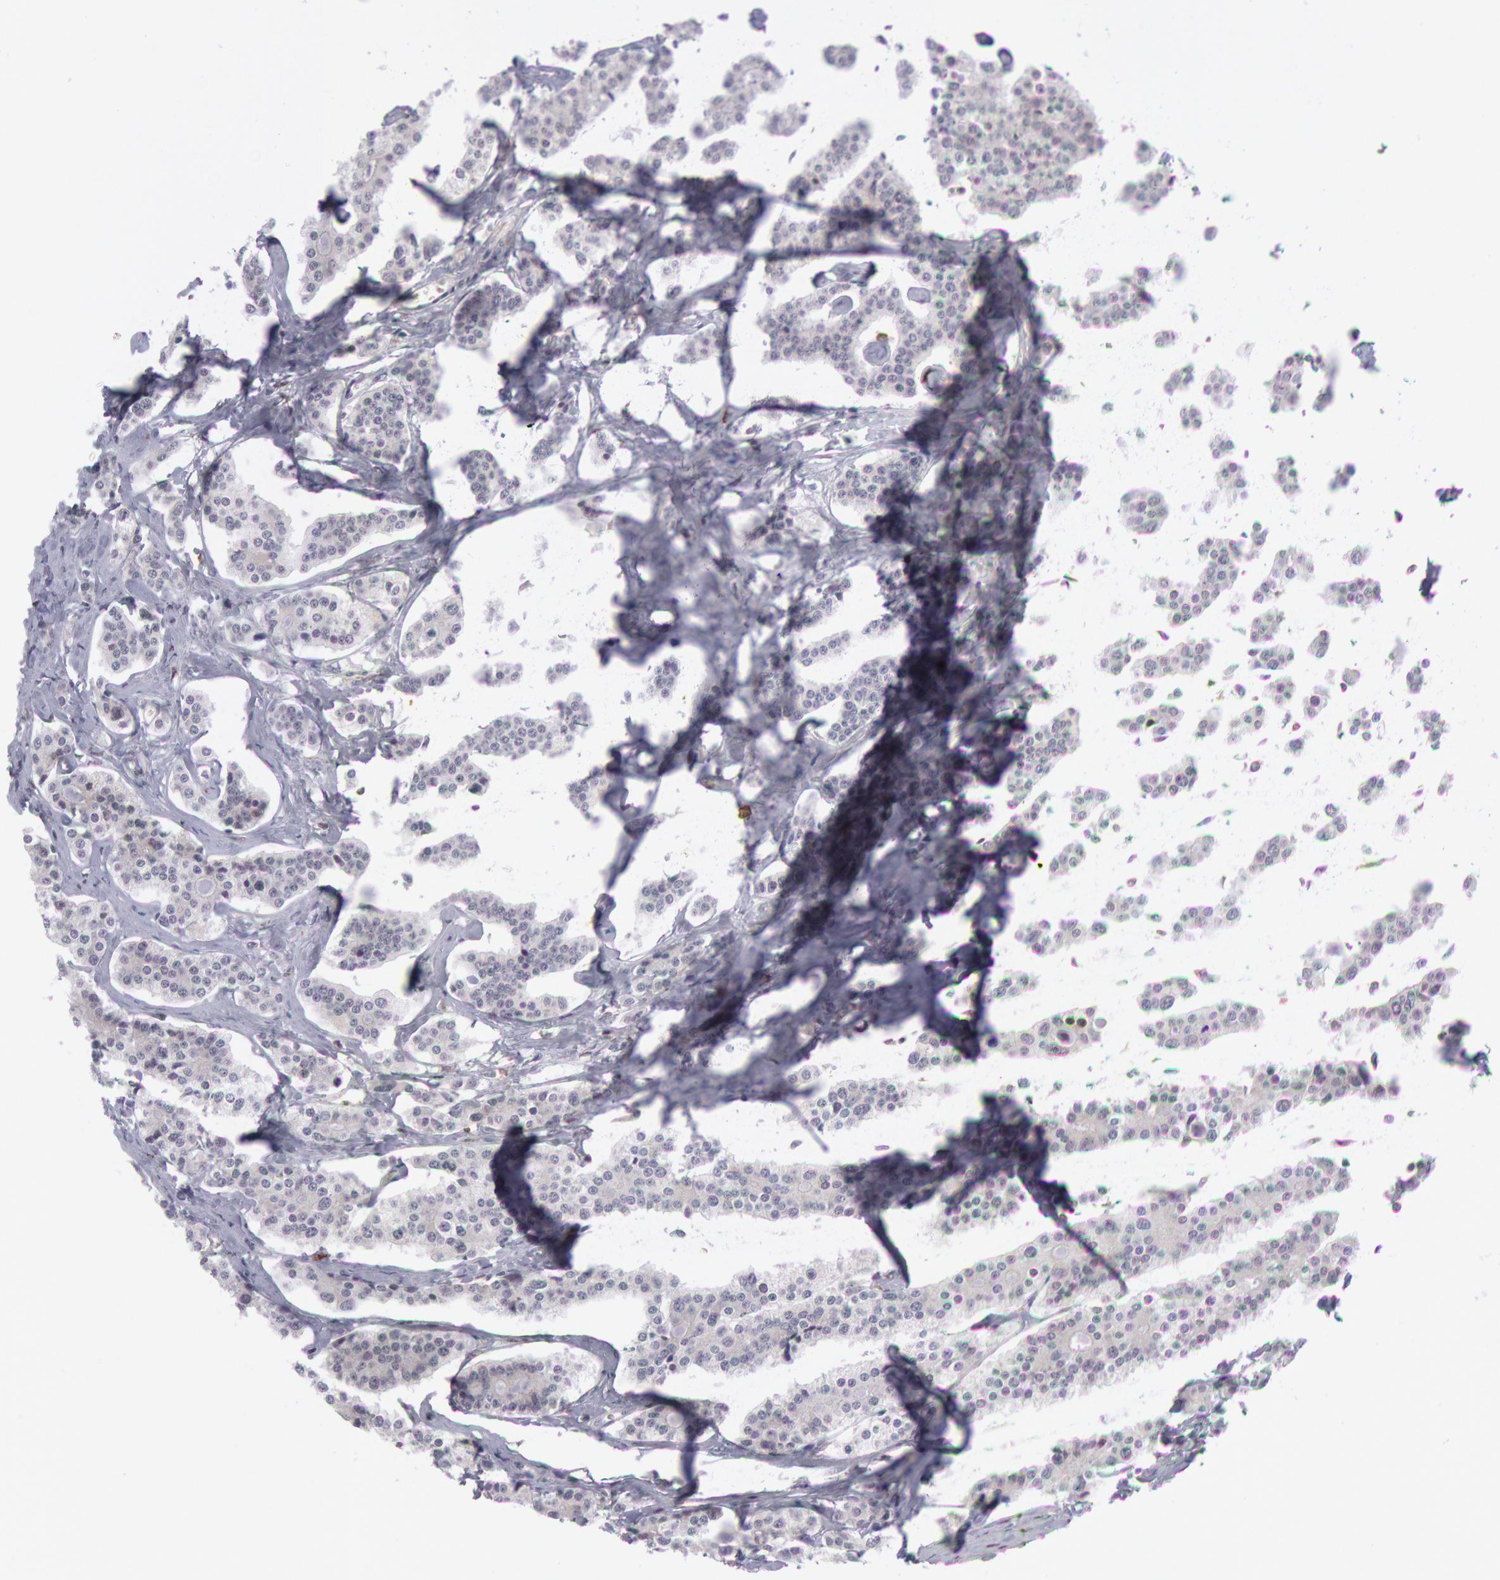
{"staining": {"intensity": "negative", "quantity": "none", "location": "none"}, "tissue": "carcinoid", "cell_type": "Tumor cells", "image_type": "cancer", "snomed": [{"axis": "morphology", "description": "Carcinoid, malignant, NOS"}, {"axis": "topography", "description": "Small intestine"}], "caption": "High magnification brightfield microscopy of carcinoid stained with DAB (brown) and counterstained with hematoxylin (blue): tumor cells show no significant expression.", "gene": "PTGS2", "patient": {"sex": "male", "age": 63}}